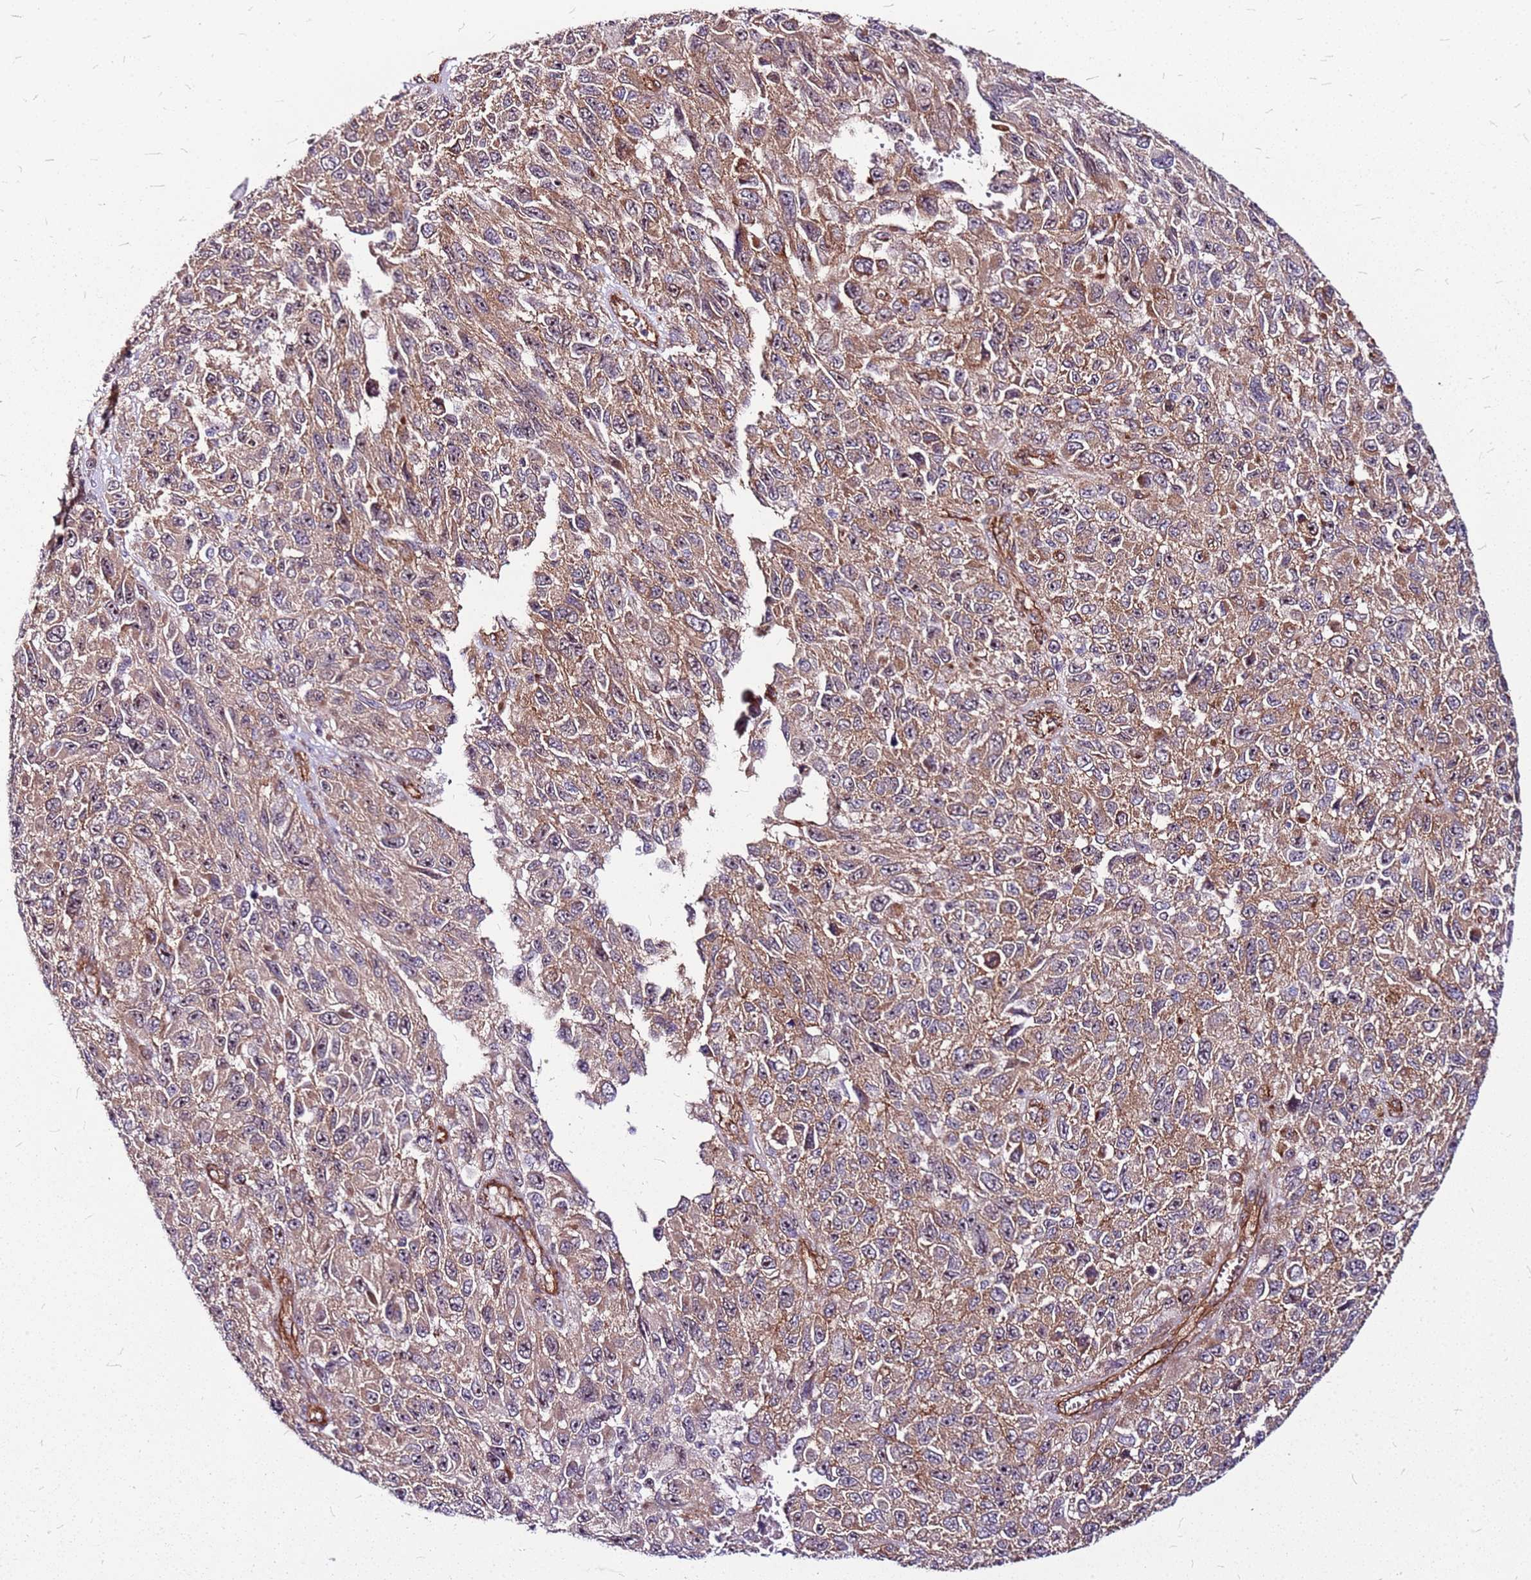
{"staining": {"intensity": "weak", "quantity": ">75%", "location": "cytoplasmic/membranous"}, "tissue": "melanoma", "cell_type": "Tumor cells", "image_type": "cancer", "snomed": [{"axis": "morphology", "description": "Normal tissue, NOS"}, {"axis": "morphology", "description": "Malignant melanoma, NOS"}, {"axis": "topography", "description": "Skin"}], "caption": "IHC (DAB) staining of malignant melanoma exhibits weak cytoplasmic/membranous protein positivity in approximately >75% of tumor cells. (DAB (3,3'-diaminobenzidine) IHC, brown staining for protein, blue staining for nuclei).", "gene": "TOPAZ1", "patient": {"sex": "female", "age": 96}}